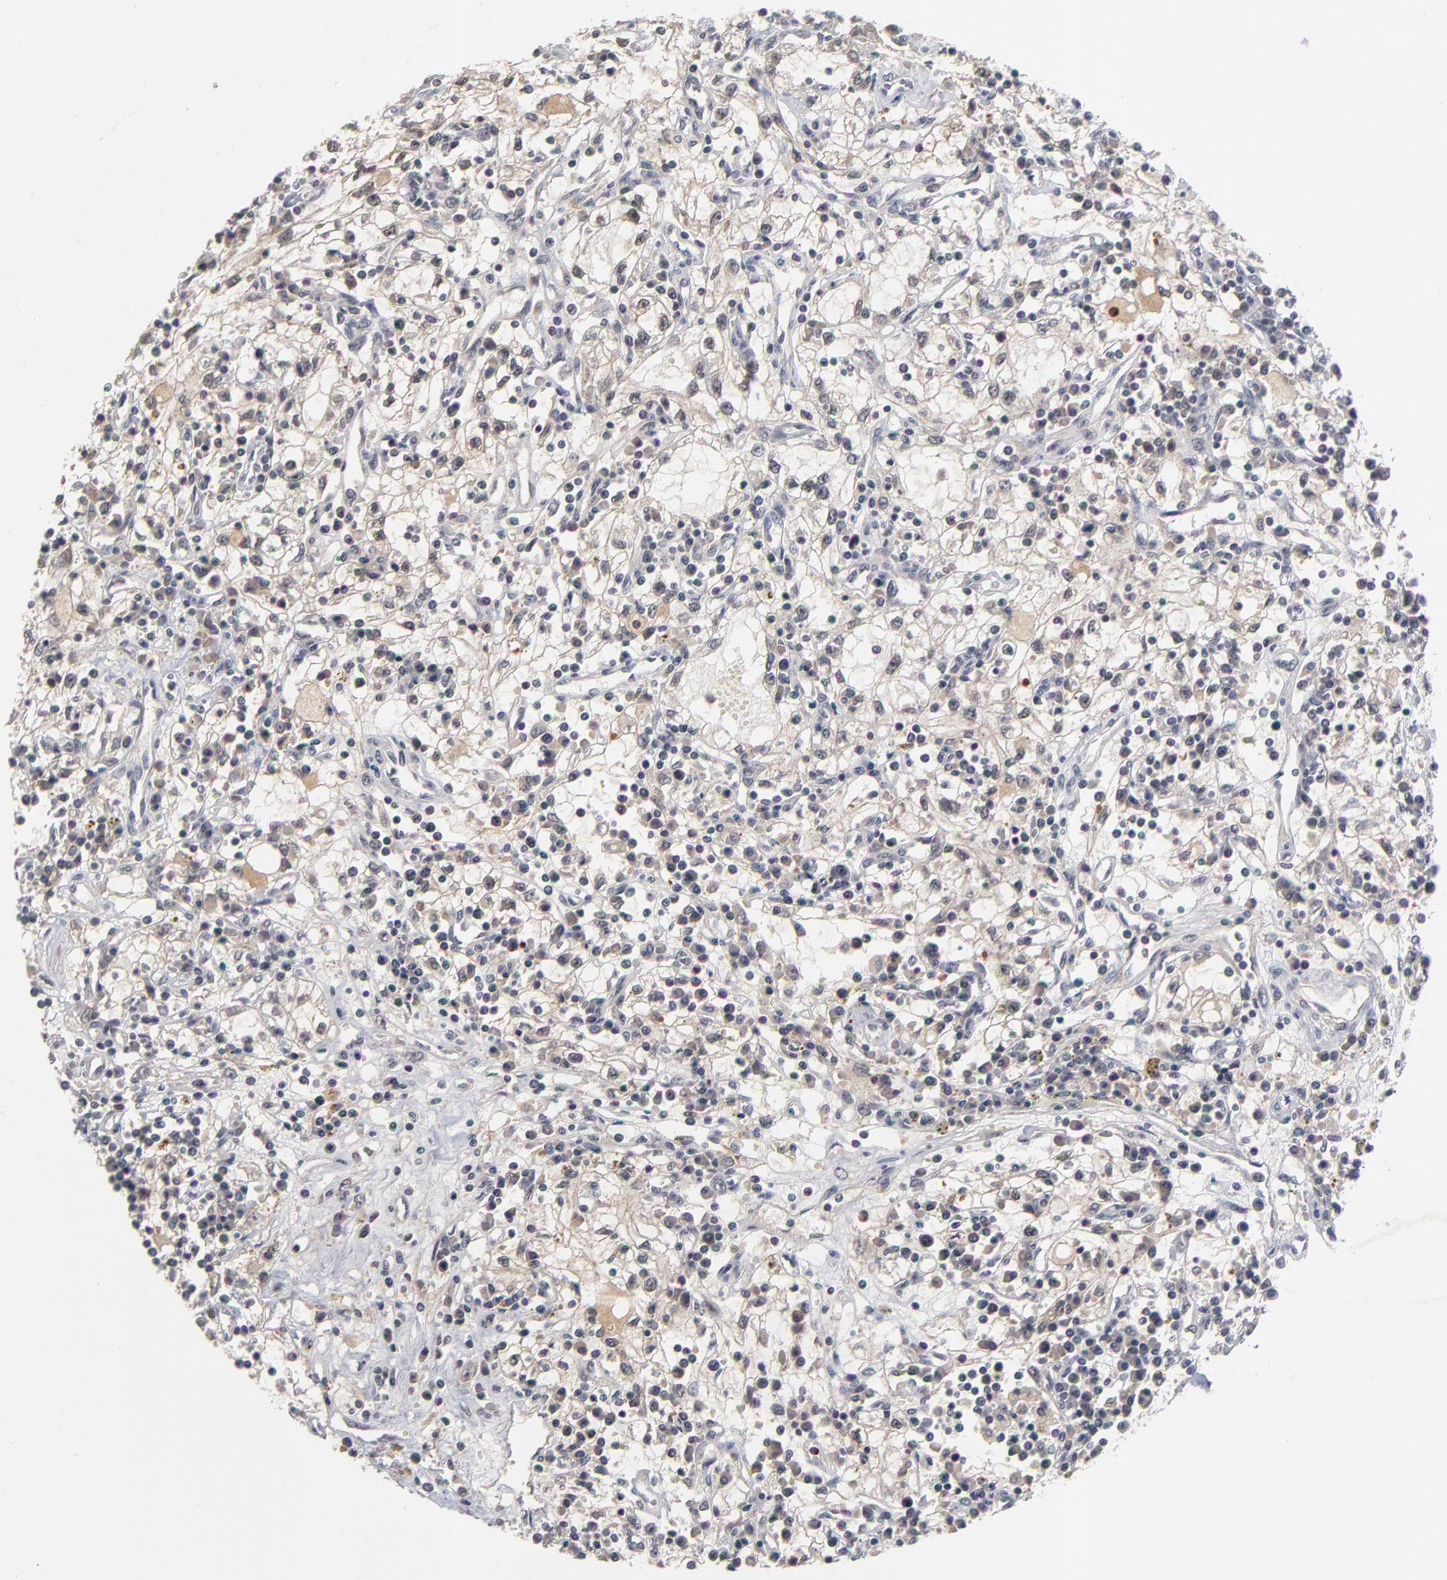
{"staining": {"intensity": "negative", "quantity": "none", "location": "none"}, "tissue": "renal cancer", "cell_type": "Tumor cells", "image_type": "cancer", "snomed": [{"axis": "morphology", "description": "Adenocarcinoma, NOS"}, {"axis": "topography", "description": "Kidney"}], "caption": "This histopathology image is of renal cancer stained with immunohistochemistry (IHC) to label a protein in brown with the nuclei are counter-stained blue. There is no staining in tumor cells.", "gene": "WSB1", "patient": {"sex": "male", "age": 82}}